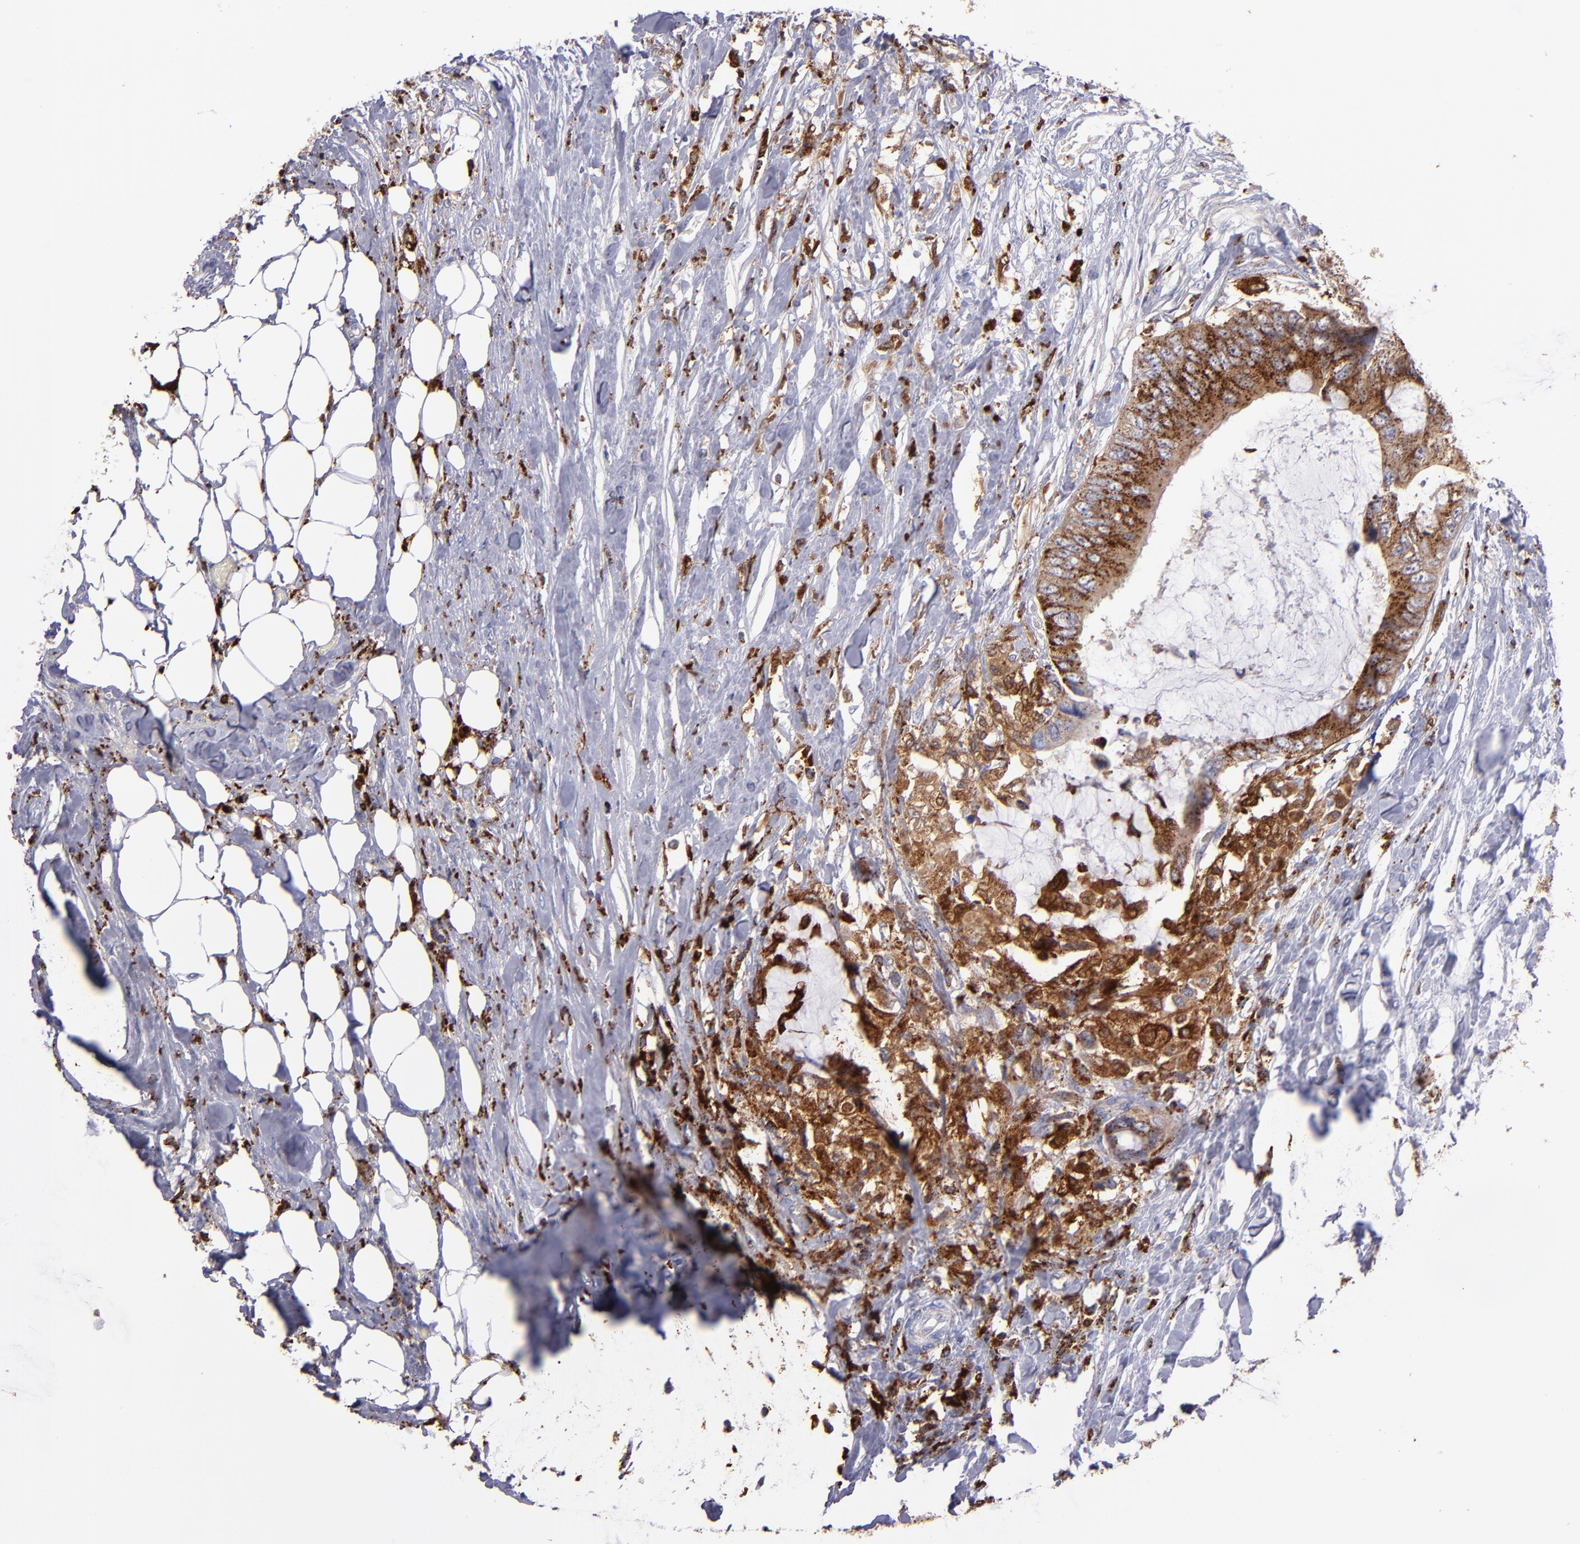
{"staining": {"intensity": "strong", "quantity": ">75%", "location": "cytoplasmic/membranous"}, "tissue": "colorectal cancer", "cell_type": "Tumor cells", "image_type": "cancer", "snomed": [{"axis": "morphology", "description": "Normal tissue, NOS"}, {"axis": "morphology", "description": "Adenocarcinoma, NOS"}, {"axis": "topography", "description": "Rectum"}, {"axis": "topography", "description": "Peripheral nerve tissue"}], "caption": "About >75% of tumor cells in human colorectal cancer (adenocarcinoma) reveal strong cytoplasmic/membranous protein expression as visualized by brown immunohistochemical staining.", "gene": "CTSS", "patient": {"sex": "female", "age": 77}}